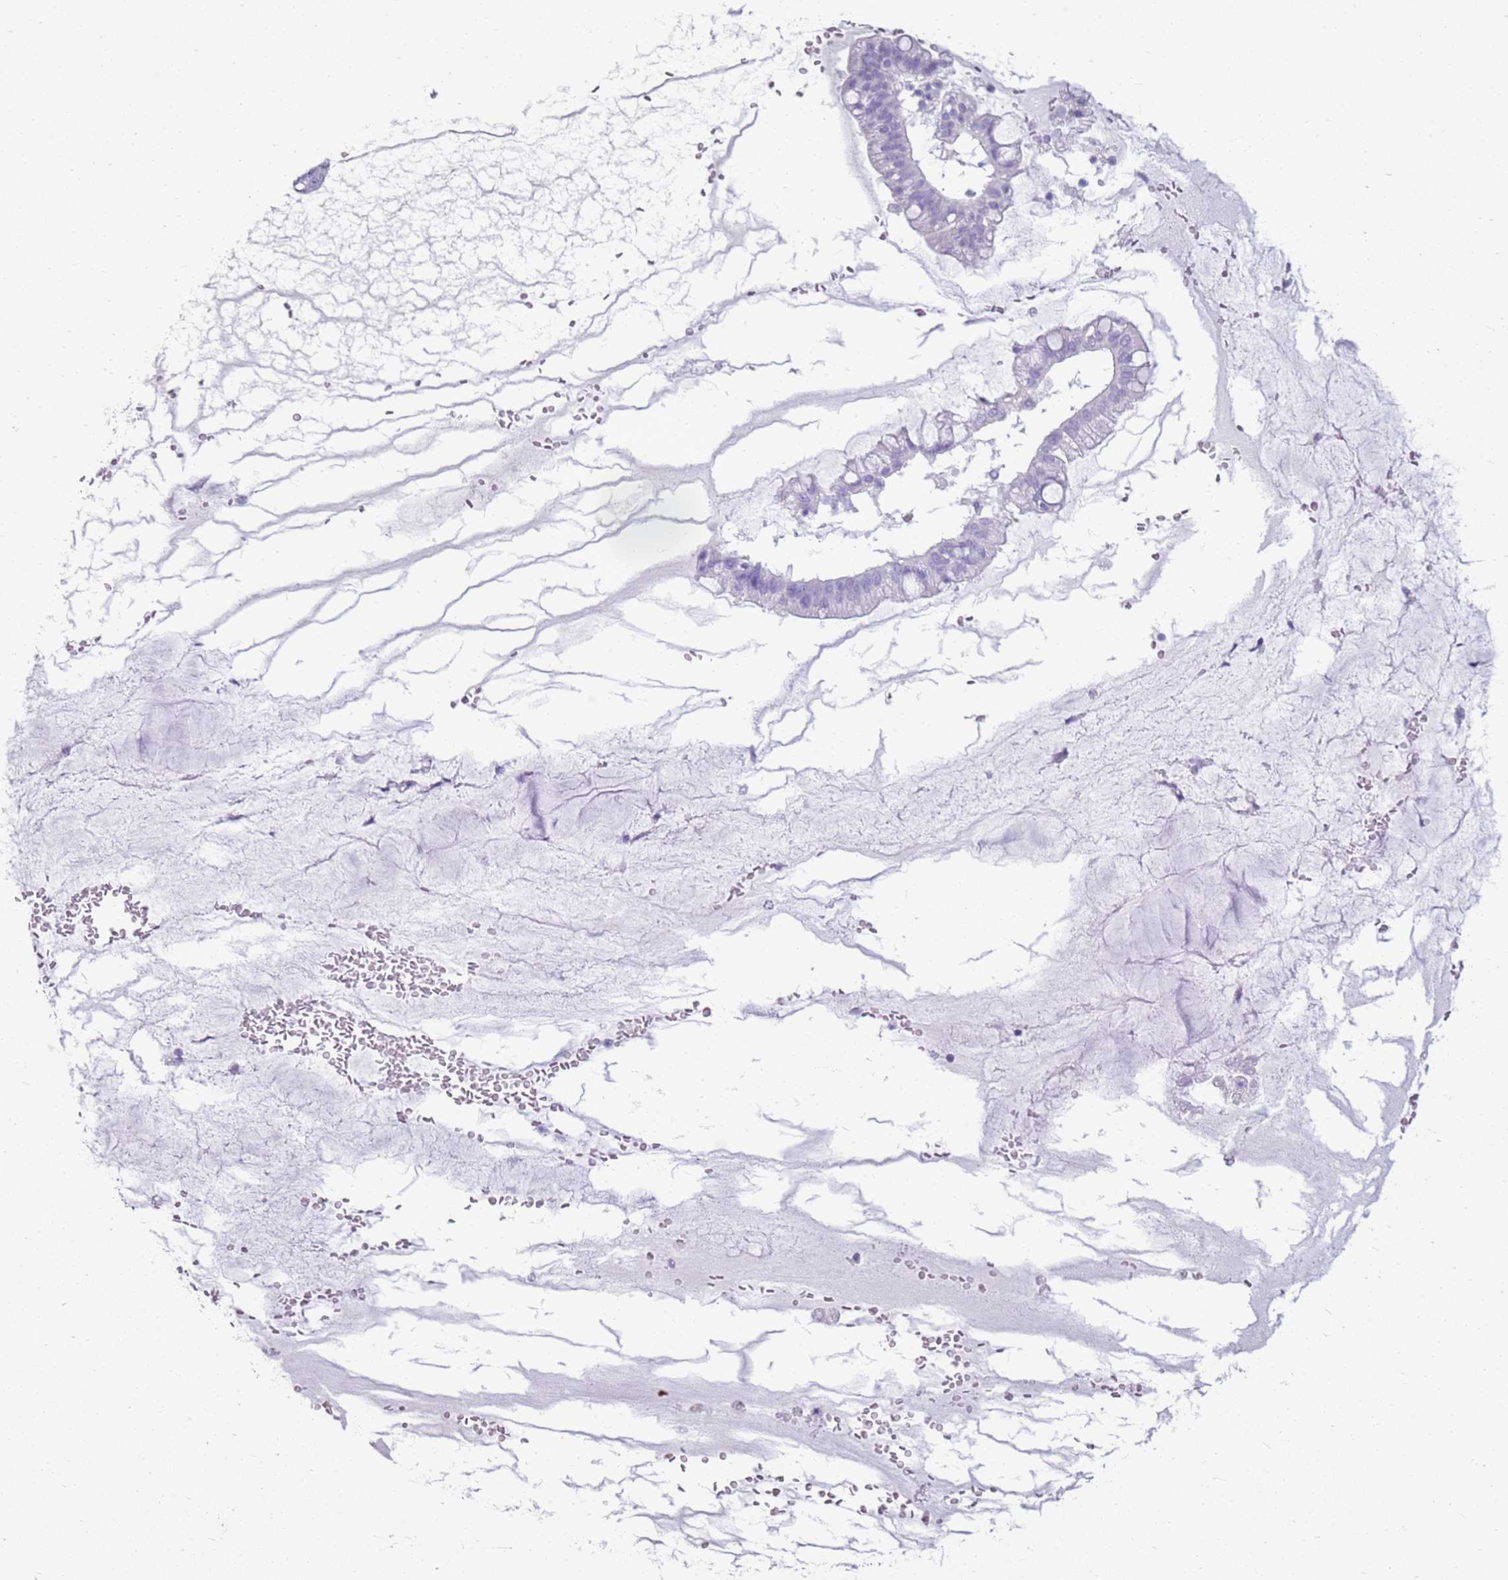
{"staining": {"intensity": "negative", "quantity": "none", "location": "none"}, "tissue": "ovarian cancer", "cell_type": "Tumor cells", "image_type": "cancer", "snomed": [{"axis": "morphology", "description": "Cystadenocarcinoma, mucinous, NOS"}, {"axis": "topography", "description": "Ovary"}], "caption": "Ovarian mucinous cystadenocarcinoma stained for a protein using immunohistochemistry (IHC) displays no expression tumor cells.", "gene": "CA8", "patient": {"sex": "female", "age": 73}}